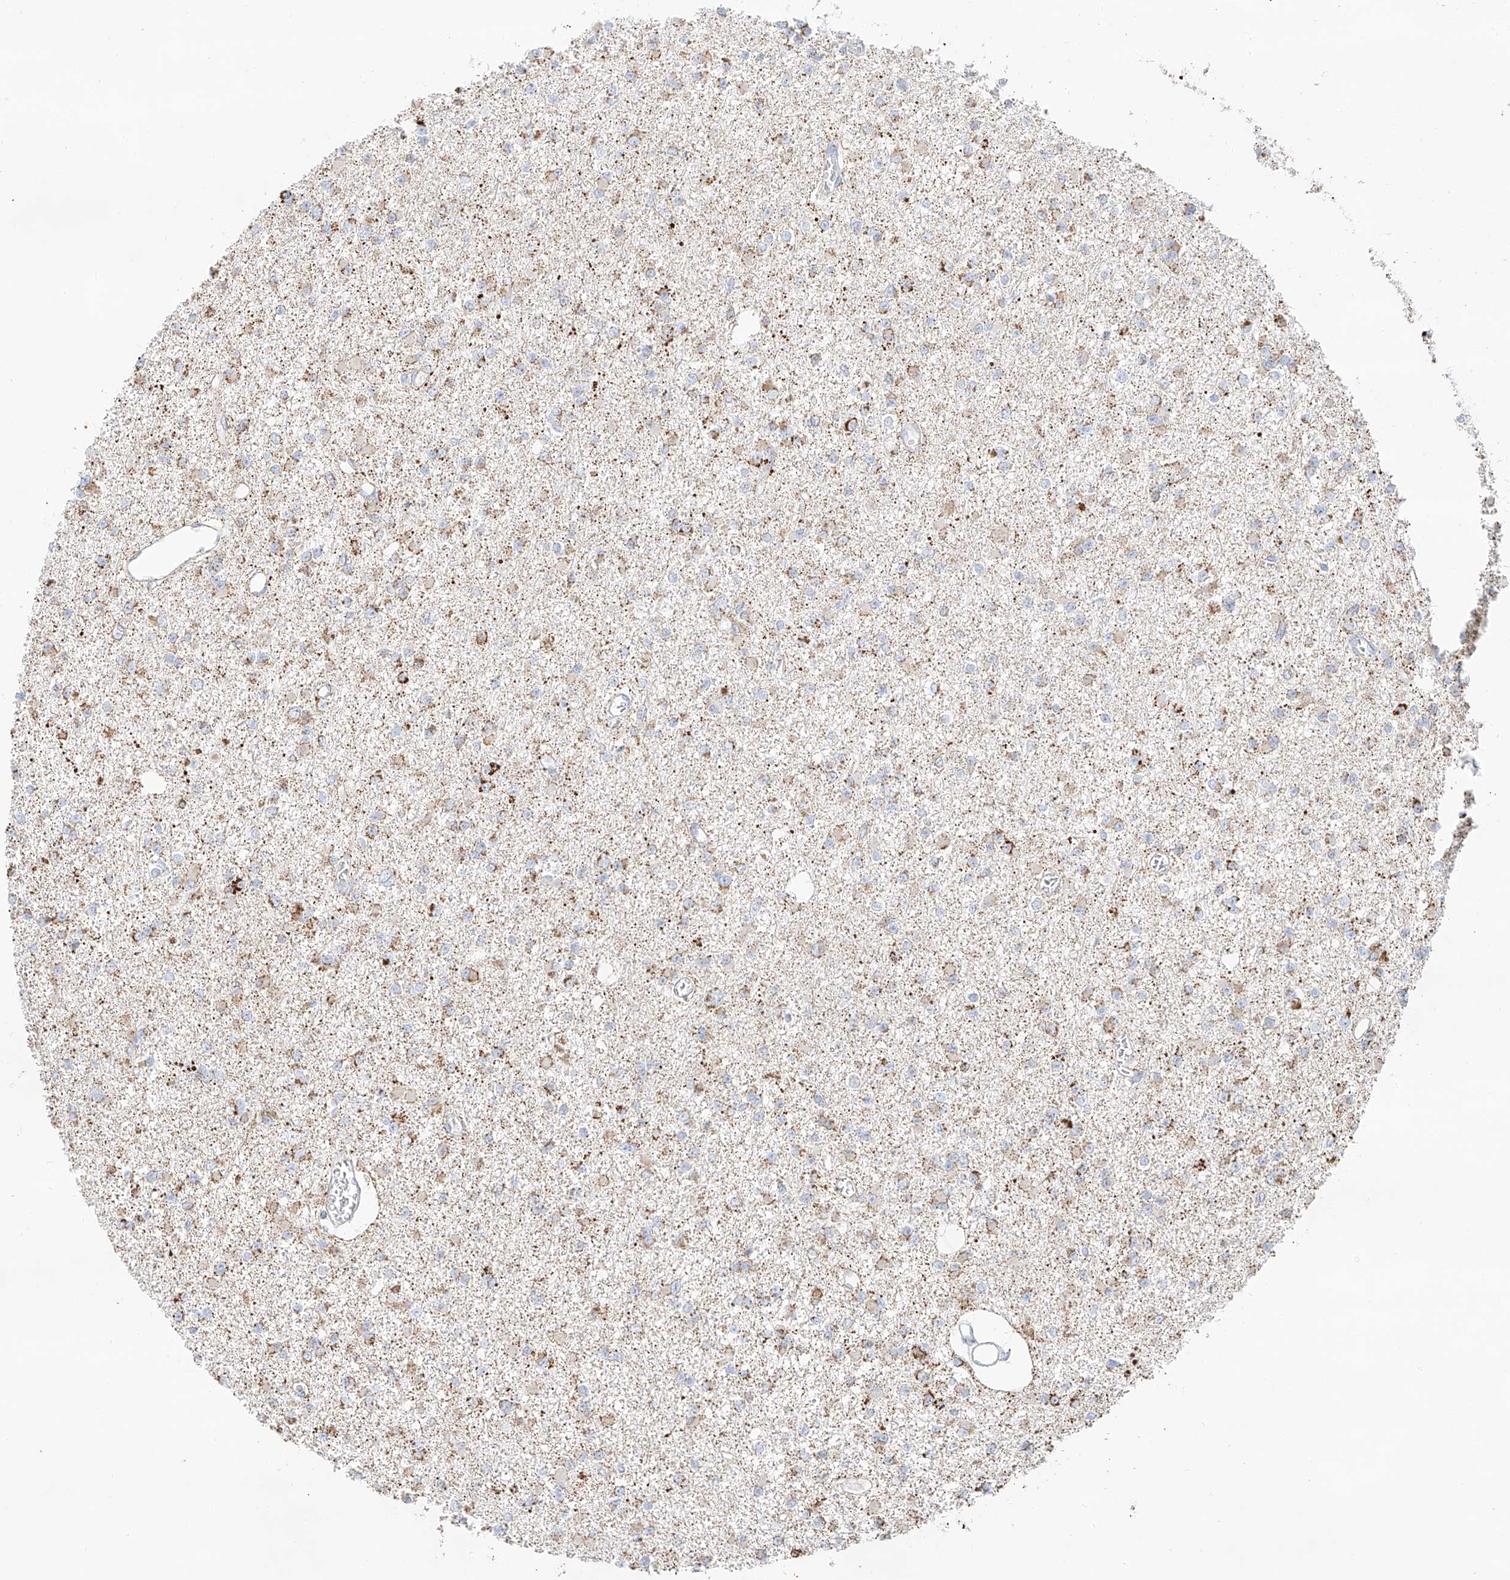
{"staining": {"intensity": "weak", "quantity": "25%-75%", "location": "cytoplasmic/membranous"}, "tissue": "glioma", "cell_type": "Tumor cells", "image_type": "cancer", "snomed": [{"axis": "morphology", "description": "Glioma, malignant, Low grade"}, {"axis": "topography", "description": "Brain"}], "caption": "Immunohistochemistry (IHC) of human low-grade glioma (malignant) reveals low levels of weak cytoplasmic/membranous staining in approximately 25%-75% of tumor cells. The staining was performed using DAB, with brown indicating positive protein expression. Nuclei are stained blue with hematoxylin.", "gene": "TTC27", "patient": {"sex": "female", "age": 22}}